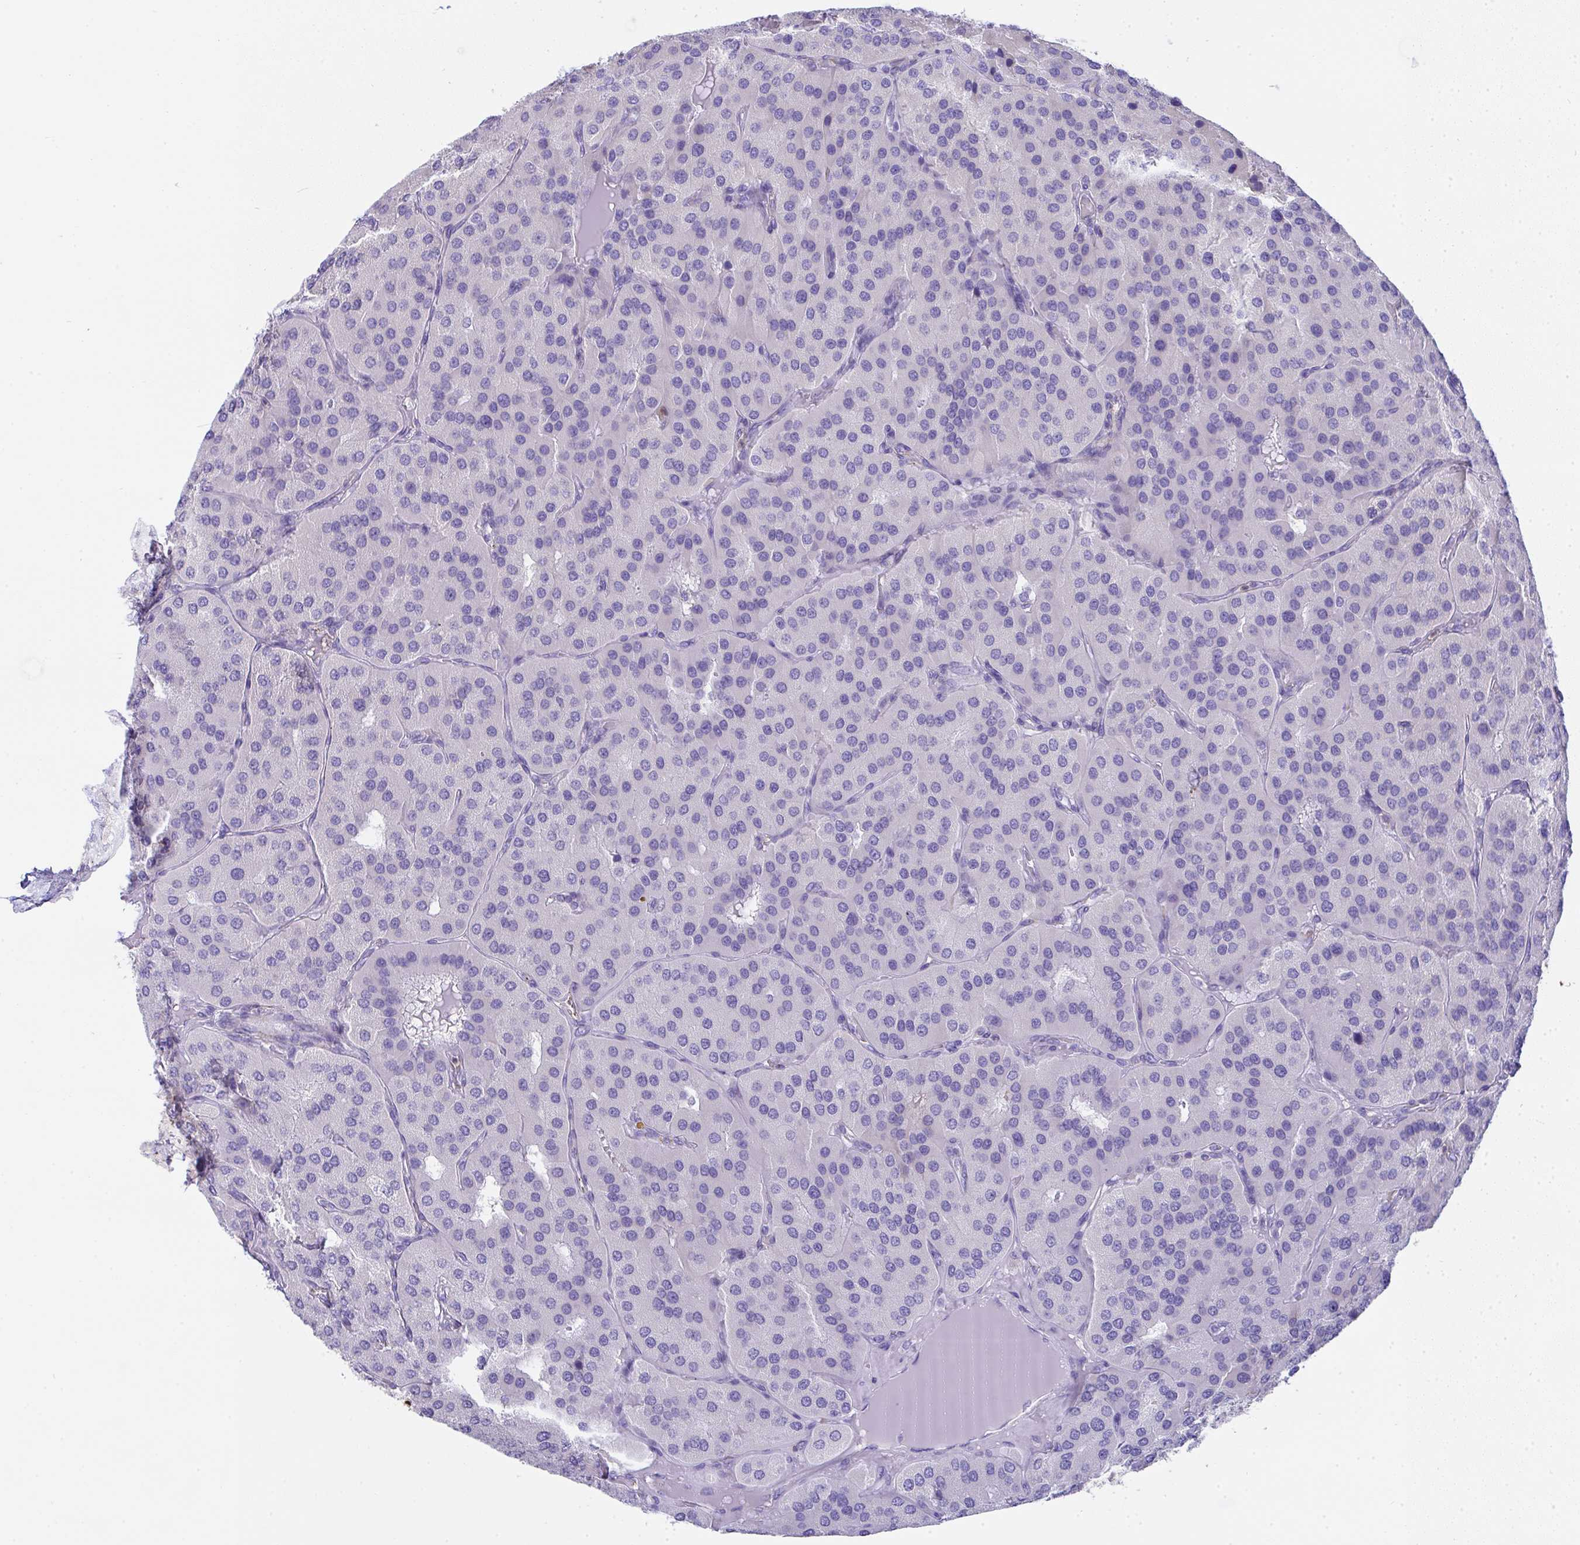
{"staining": {"intensity": "negative", "quantity": "none", "location": "none"}, "tissue": "parathyroid gland", "cell_type": "Glandular cells", "image_type": "normal", "snomed": [{"axis": "morphology", "description": "Normal tissue, NOS"}, {"axis": "morphology", "description": "Adenoma, NOS"}, {"axis": "topography", "description": "Parathyroid gland"}], "caption": "The histopathology image demonstrates no significant staining in glandular cells of parathyroid gland. (Stains: DAB (3,3'-diaminobenzidine) IHC with hematoxylin counter stain, Microscopy: brightfield microscopy at high magnification).", "gene": "TNFAIP8", "patient": {"sex": "female", "age": 86}}